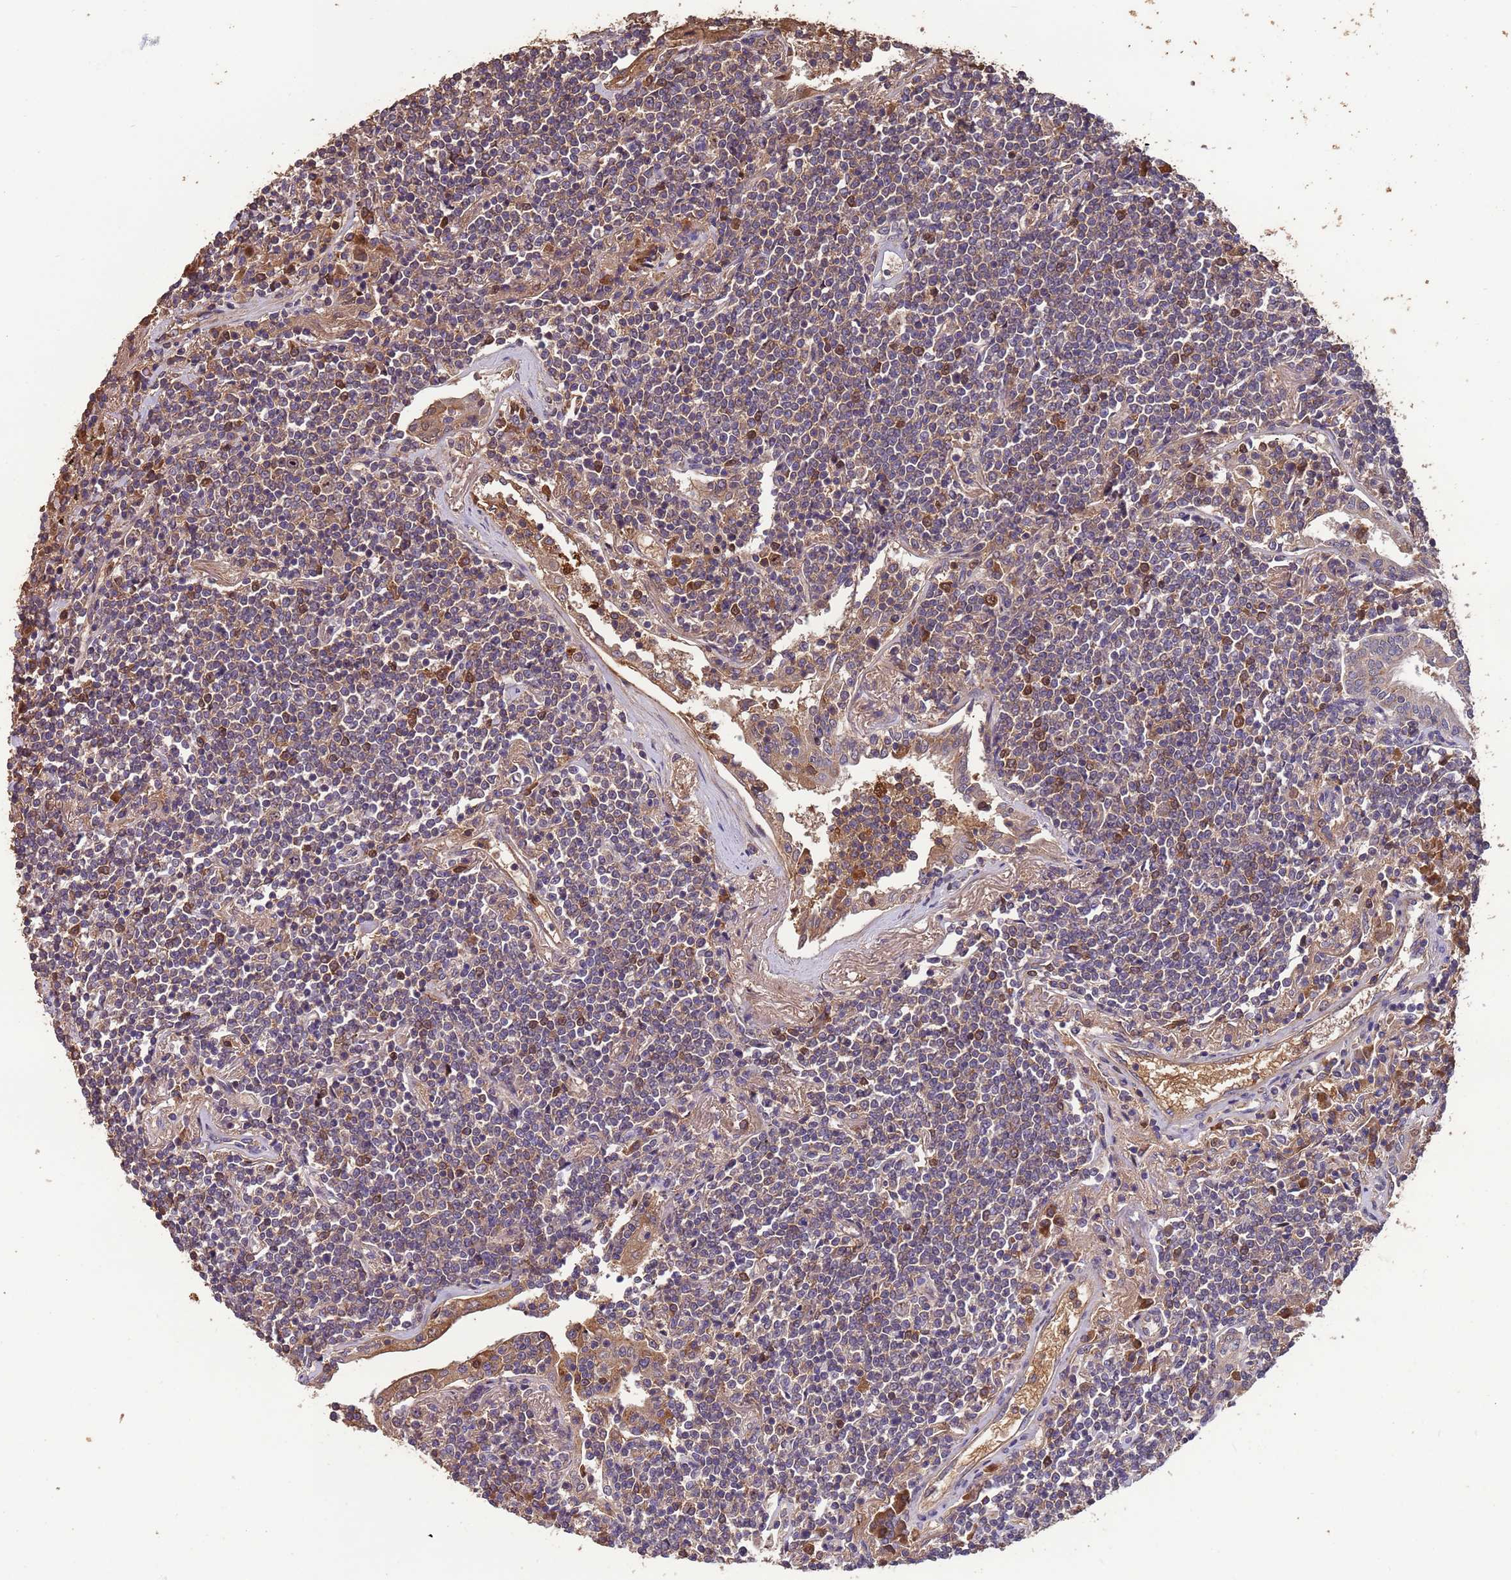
{"staining": {"intensity": "weak", "quantity": "25%-75%", "location": "cytoplasmic/membranous"}, "tissue": "lymphoma", "cell_type": "Tumor cells", "image_type": "cancer", "snomed": [{"axis": "morphology", "description": "Malignant lymphoma, non-Hodgkin's type, Low grade"}, {"axis": "topography", "description": "Lung"}], "caption": "Immunohistochemistry of human low-grade malignant lymphoma, non-Hodgkin's type displays low levels of weak cytoplasmic/membranous positivity in approximately 25%-75% of tumor cells. (IHC, brightfield microscopy, high magnification).", "gene": "CCDC184", "patient": {"sex": "female", "age": 71}}